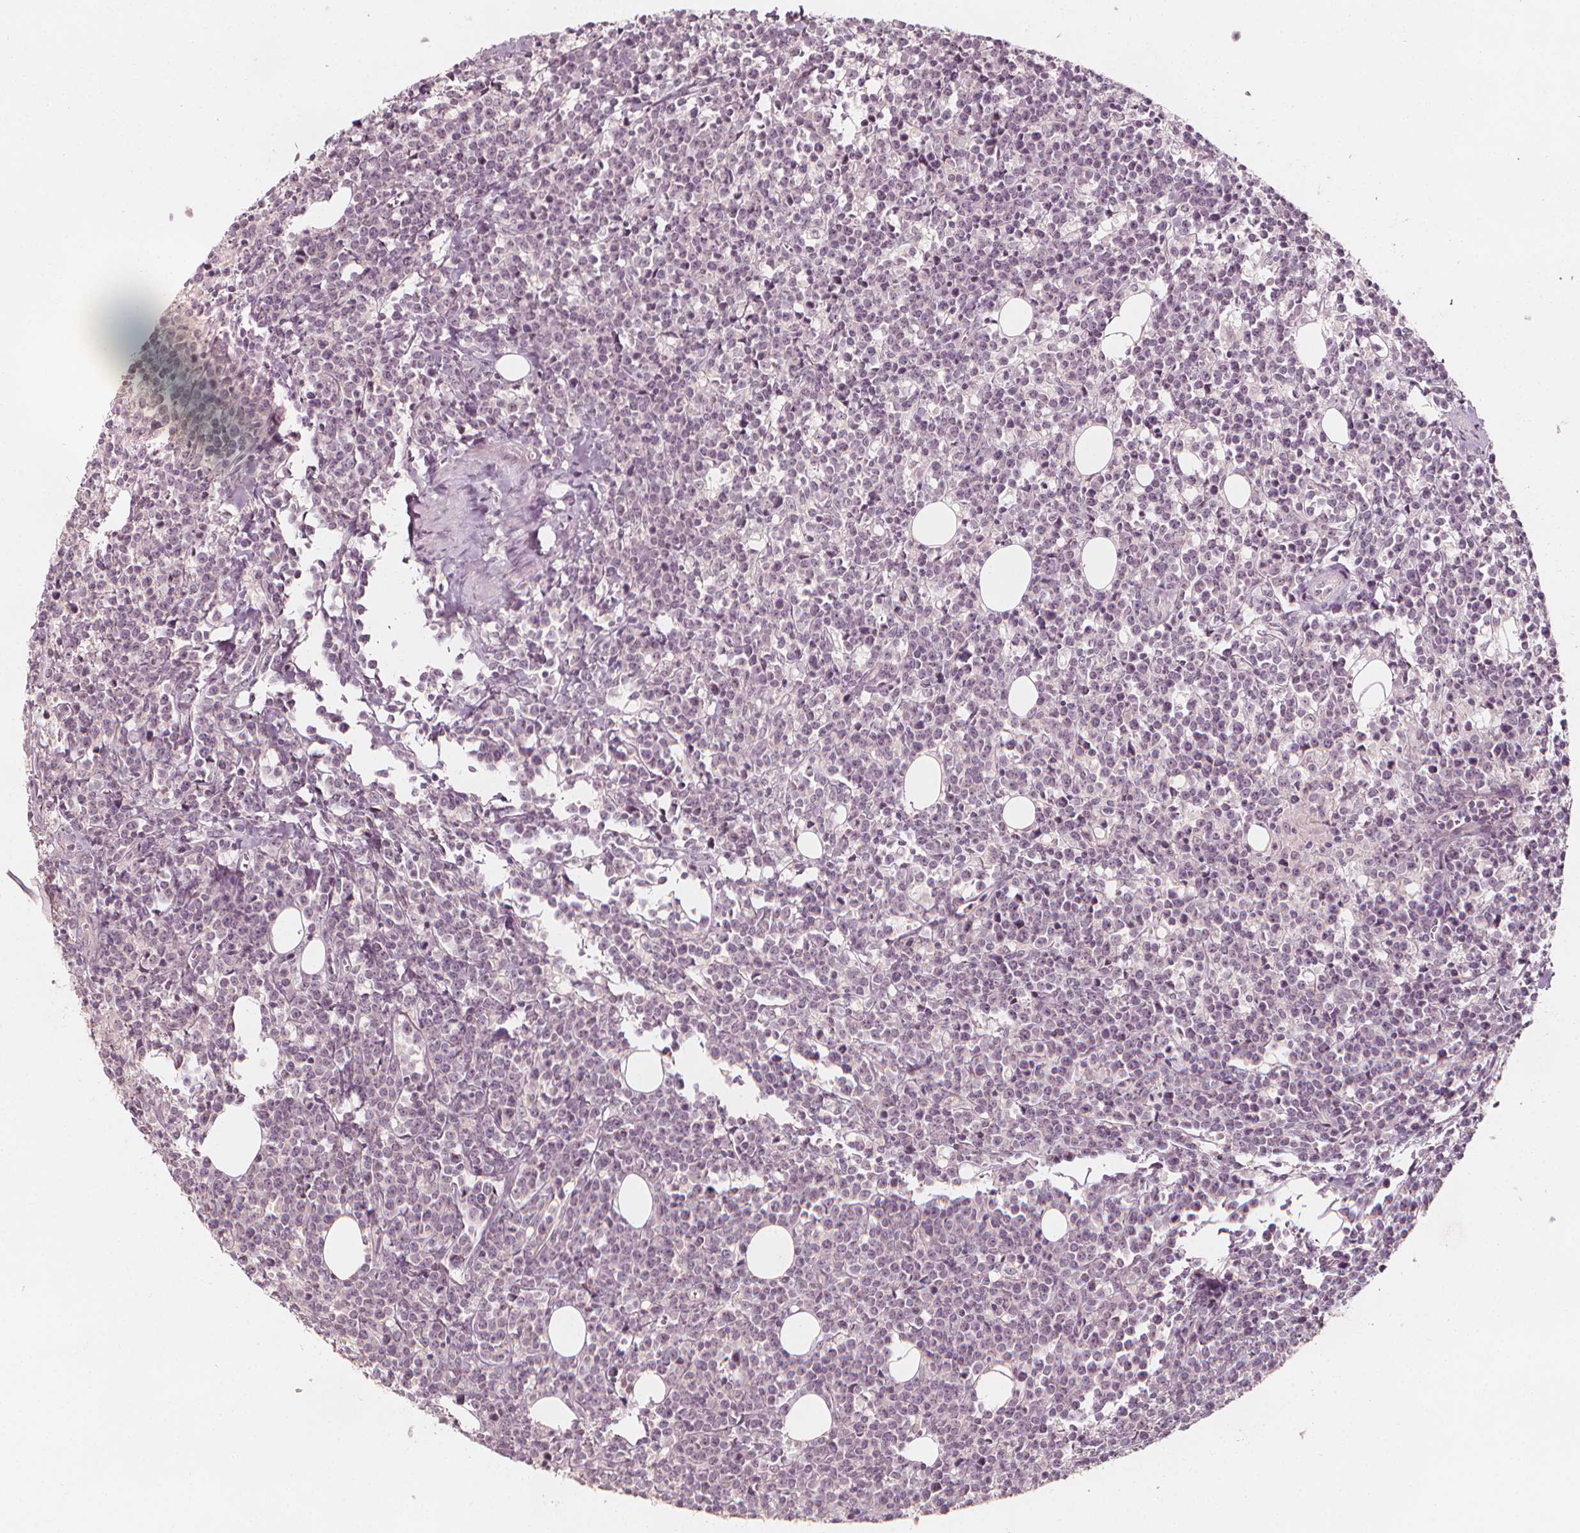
{"staining": {"intensity": "negative", "quantity": "none", "location": "none"}, "tissue": "lymphoma", "cell_type": "Tumor cells", "image_type": "cancer", "snomed": [{"axis": "morphology", "description": "Malignant lymphoma, non-Hodgkin's type, High grade"}, {"axis": "topography", "description": "Small intestine"}], "caption": "The photomicrograph reveals no significant expression in tumor cells of lymphoma. The staining is performed using DAB brown chromogen with nuclei counter-stained in using hematoxylin.", "gene": "NPC1L1", "patient": {"sex": "female", "age": 56}}